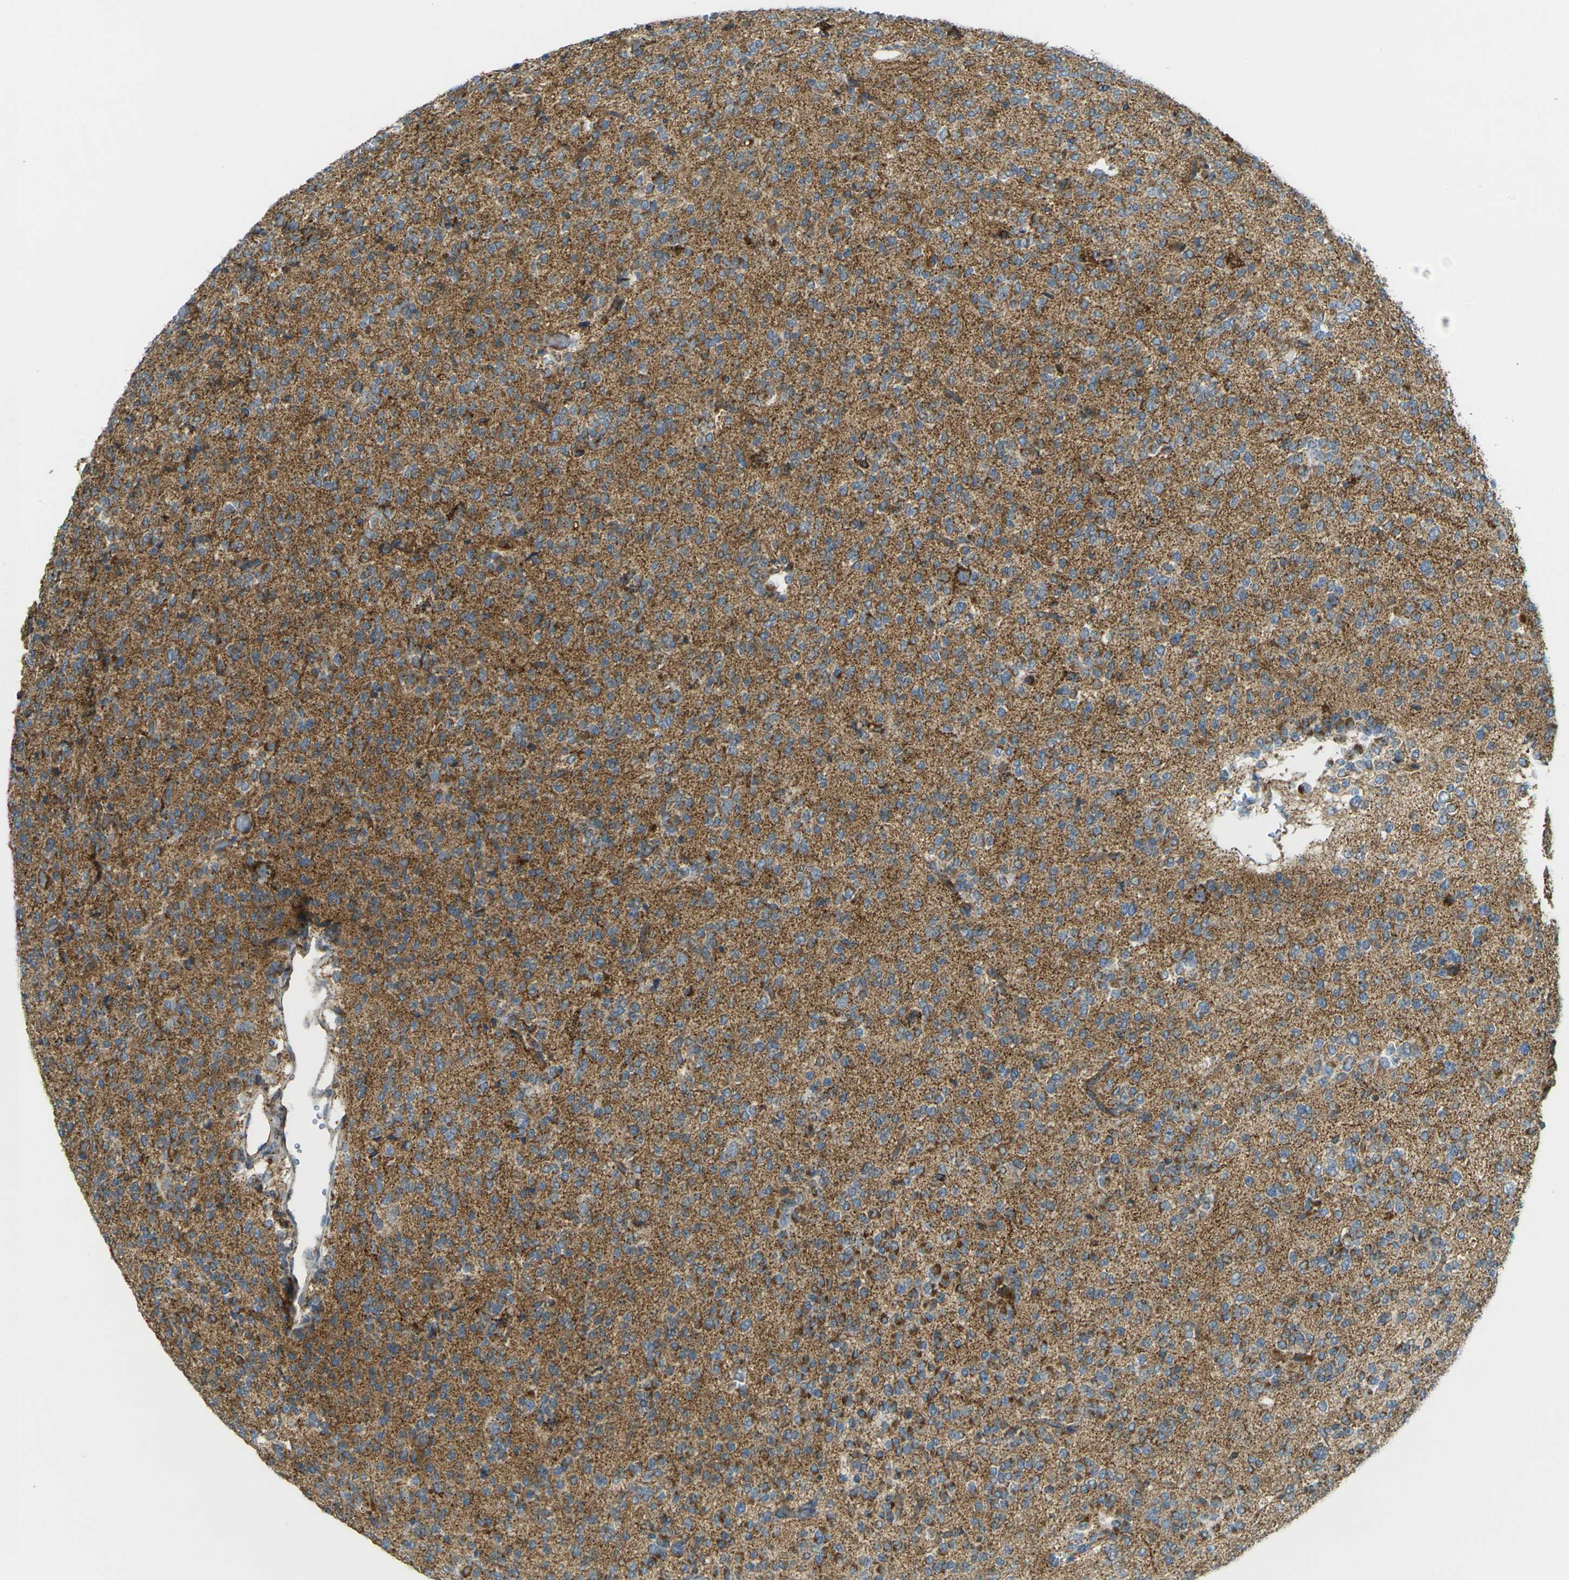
{"staining": {"intensity": "moderate", "quantity": ">75%", "location": "cytoplasmic/membranous"}, "tissue": "glioma", "cell_type": "Tumor cells", "image_type": "cancer", "snomed": [{"axis": "morphology", "description": "Glioma, malignant, Low grade"}, {"axis": "topography", "description": "Brain"}], "caption": "Protein analysis of low-grade glioma (malignant) tissue shows moderate cytoplasmic/membranous positivity in approximately >75% of tumor cells.", "gene": "IGF1R", "patient": {"sex": "male", "age": 38}}